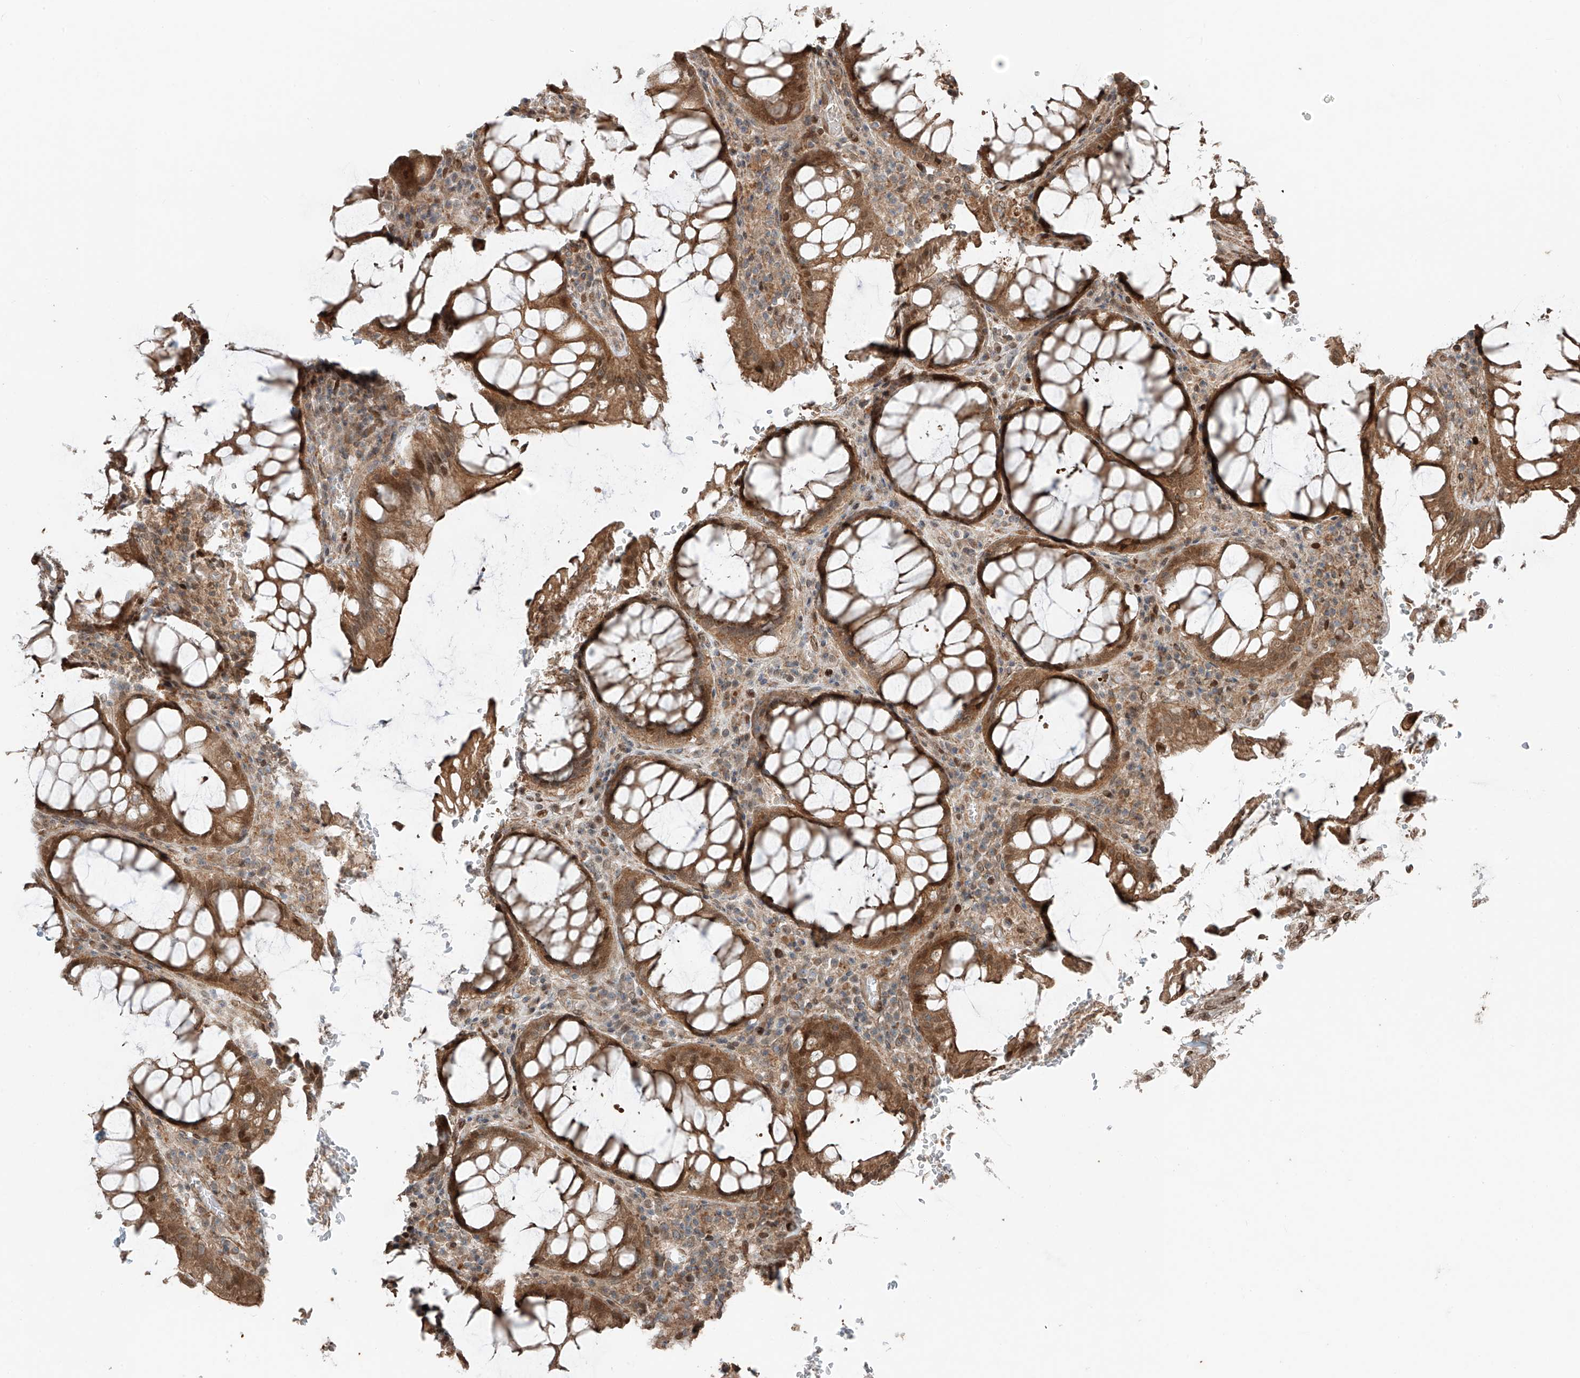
{"staining": {"intensity": "moderate", "quantity": ">75%", "location": "cytoplasmic/membranous"}, "tissue": "rectum", "cell_type": "Glandular cells", "image_type": "normal", "snomed": [{"axis": "morphology", "description": "Normal tissue, NOS"}, {"axis": "topography", "description": "Rectum"}], "caption": "A brown stain labels moderate cytoplasmic/membranous expression of a protein in glandular cells of normal rectum. The protein is stained brown, and the nuclei are stained in blue (DAB IHC with brightfield microscopy, high magnification).", "gene": "CEP162", "patient": {"sex": "male", "age": 64}}